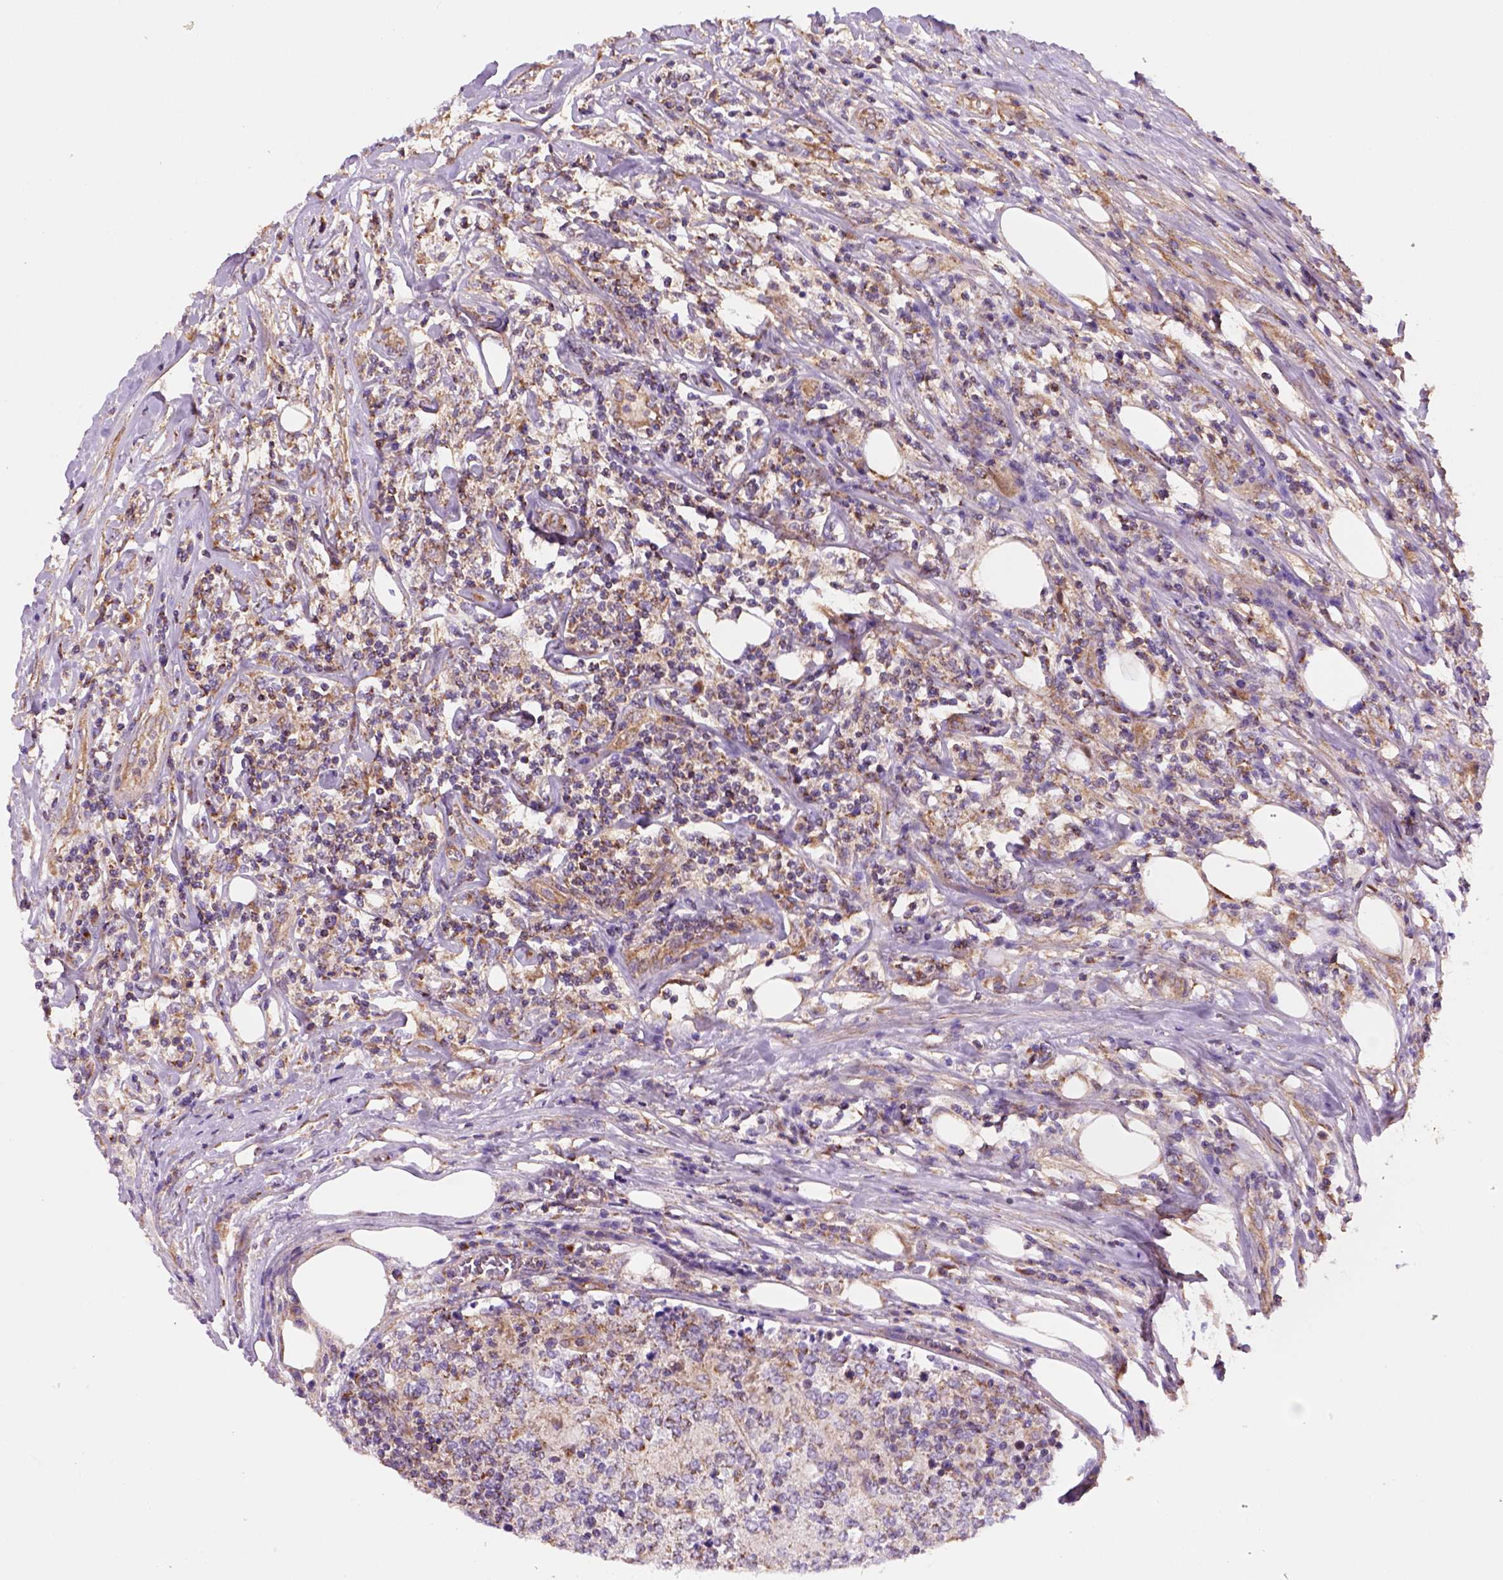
{"staining": {"intensity": "moderate", "quantity": "<25%", "location": "cytoplasmic/membranous"}, "tissue": "lymphoma", "cell_type": "Tumor cells", "image_type": "cancer", "snomed": [{"axis": "morphology", "description": "Malignant lymphoma, non-Hodgkin's type, High grade"}, {"axis": "topography", "description": "Lymph node"}], "caption": "Lymphoma stained with DAB (3,3'-diaminobenzidine) IHC exhibits low levels of moderate cytoplasmic/membranous positivity in about <25% of tumor cells.", "gene": "WARS2", "patient": {"sex": "female", "age": 84}}